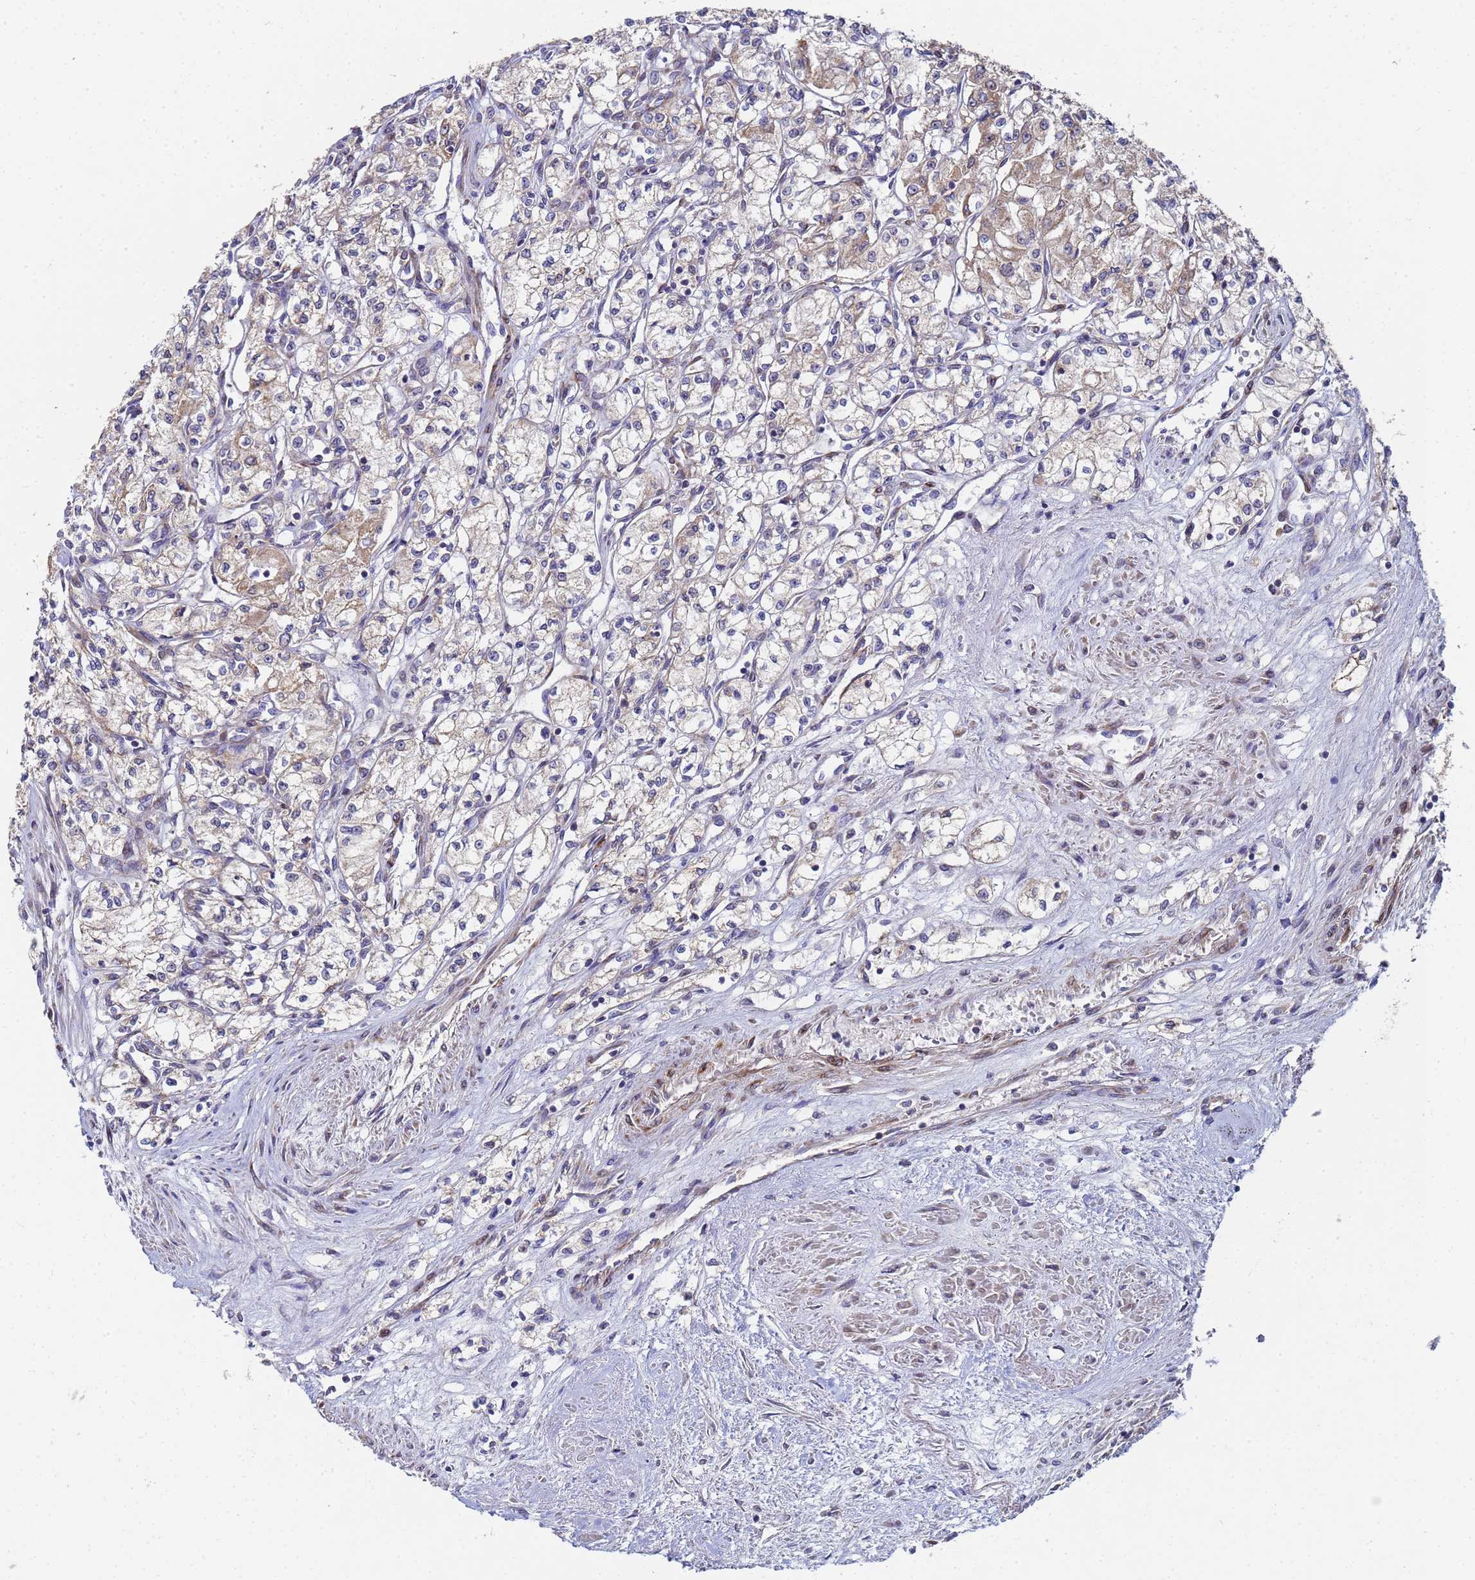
{"staining": {"intensity": "weak", "quantity": "25%-75%", "location": "cytoplasmic/membranous"}, "tissue": "renal cancer", "cell_type": "Tumor cells", "image_type": "cancer", "snomed": [{"axis": "morphology", "description": "Adenocarcinoma, NOS"}, {"axis": "topography", "description": "Kidney"}], "caption": "Protein staining of renal cancer (adenocarcinoma) tissue shows weak cytoplasmic/membranous positivity in approximately 25%-75% of tumor cells. (DAB = brown stain, brightfield microscopy at high magnification).", "gene": "C5orf34", "patient": {"sex": "male", "age": 59}}